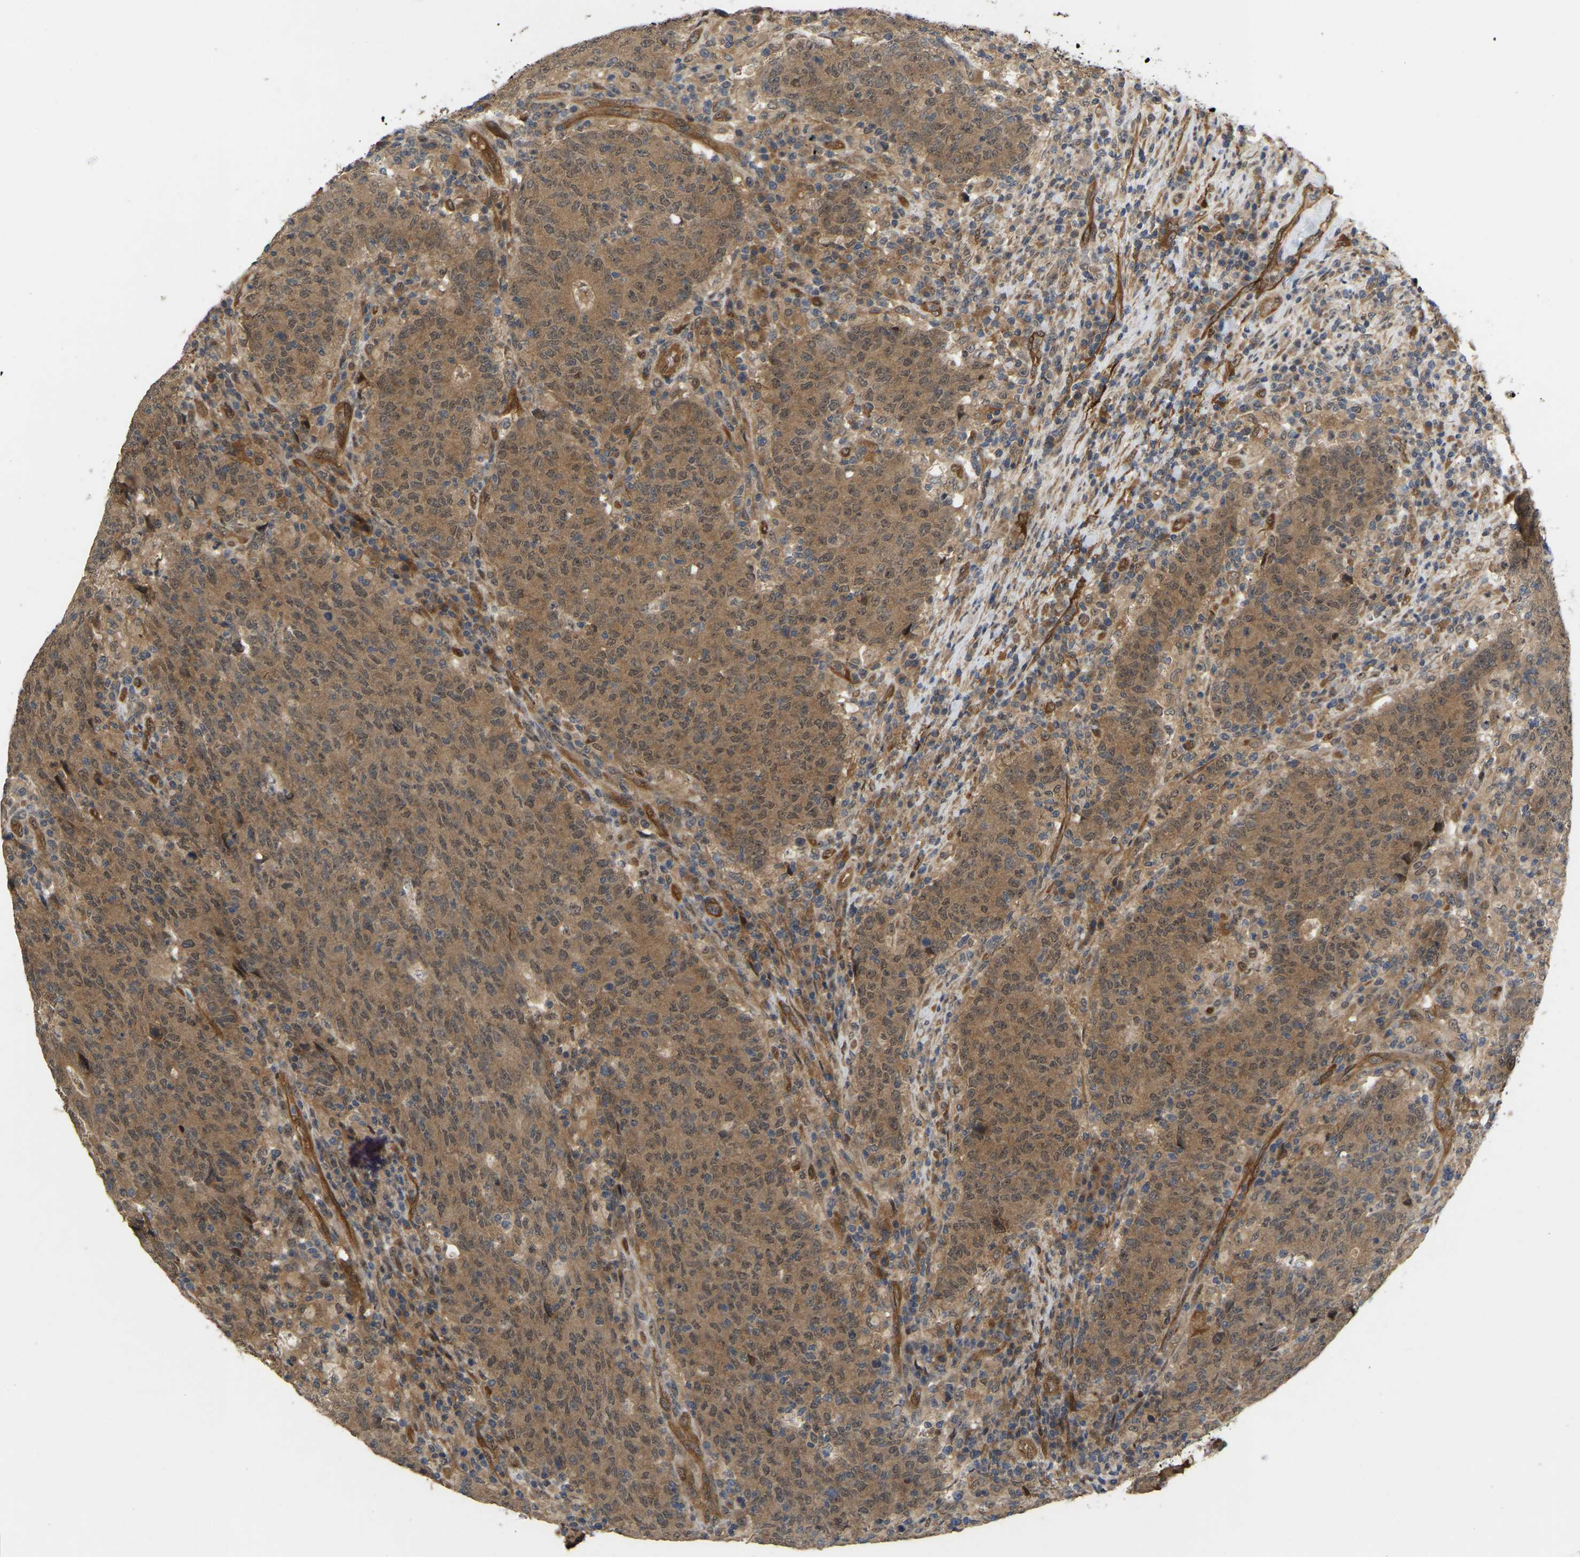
{"staining": {"intensity": "moderate", "quantity": ">75%", "location": "cytoplasmic/membranous,nuclear"}, "tissue": "colorectal cancer", "cell_type": "Tumor cells", "image_type": "cancer", "snomed": [{"axis": "morphology", "description": "Adenocarcinoma, NOS"}, {"axis": "topography", "description": "Colon"}], "caption": "Protein expression analysis of colorectal adenocarcinoma exhibits moderate cytoplasmic/membranous and nuclear staining in about >75% of tumor cells.", "gene": "LIMK2", "patient": {"sex": "female", "age": 75}}